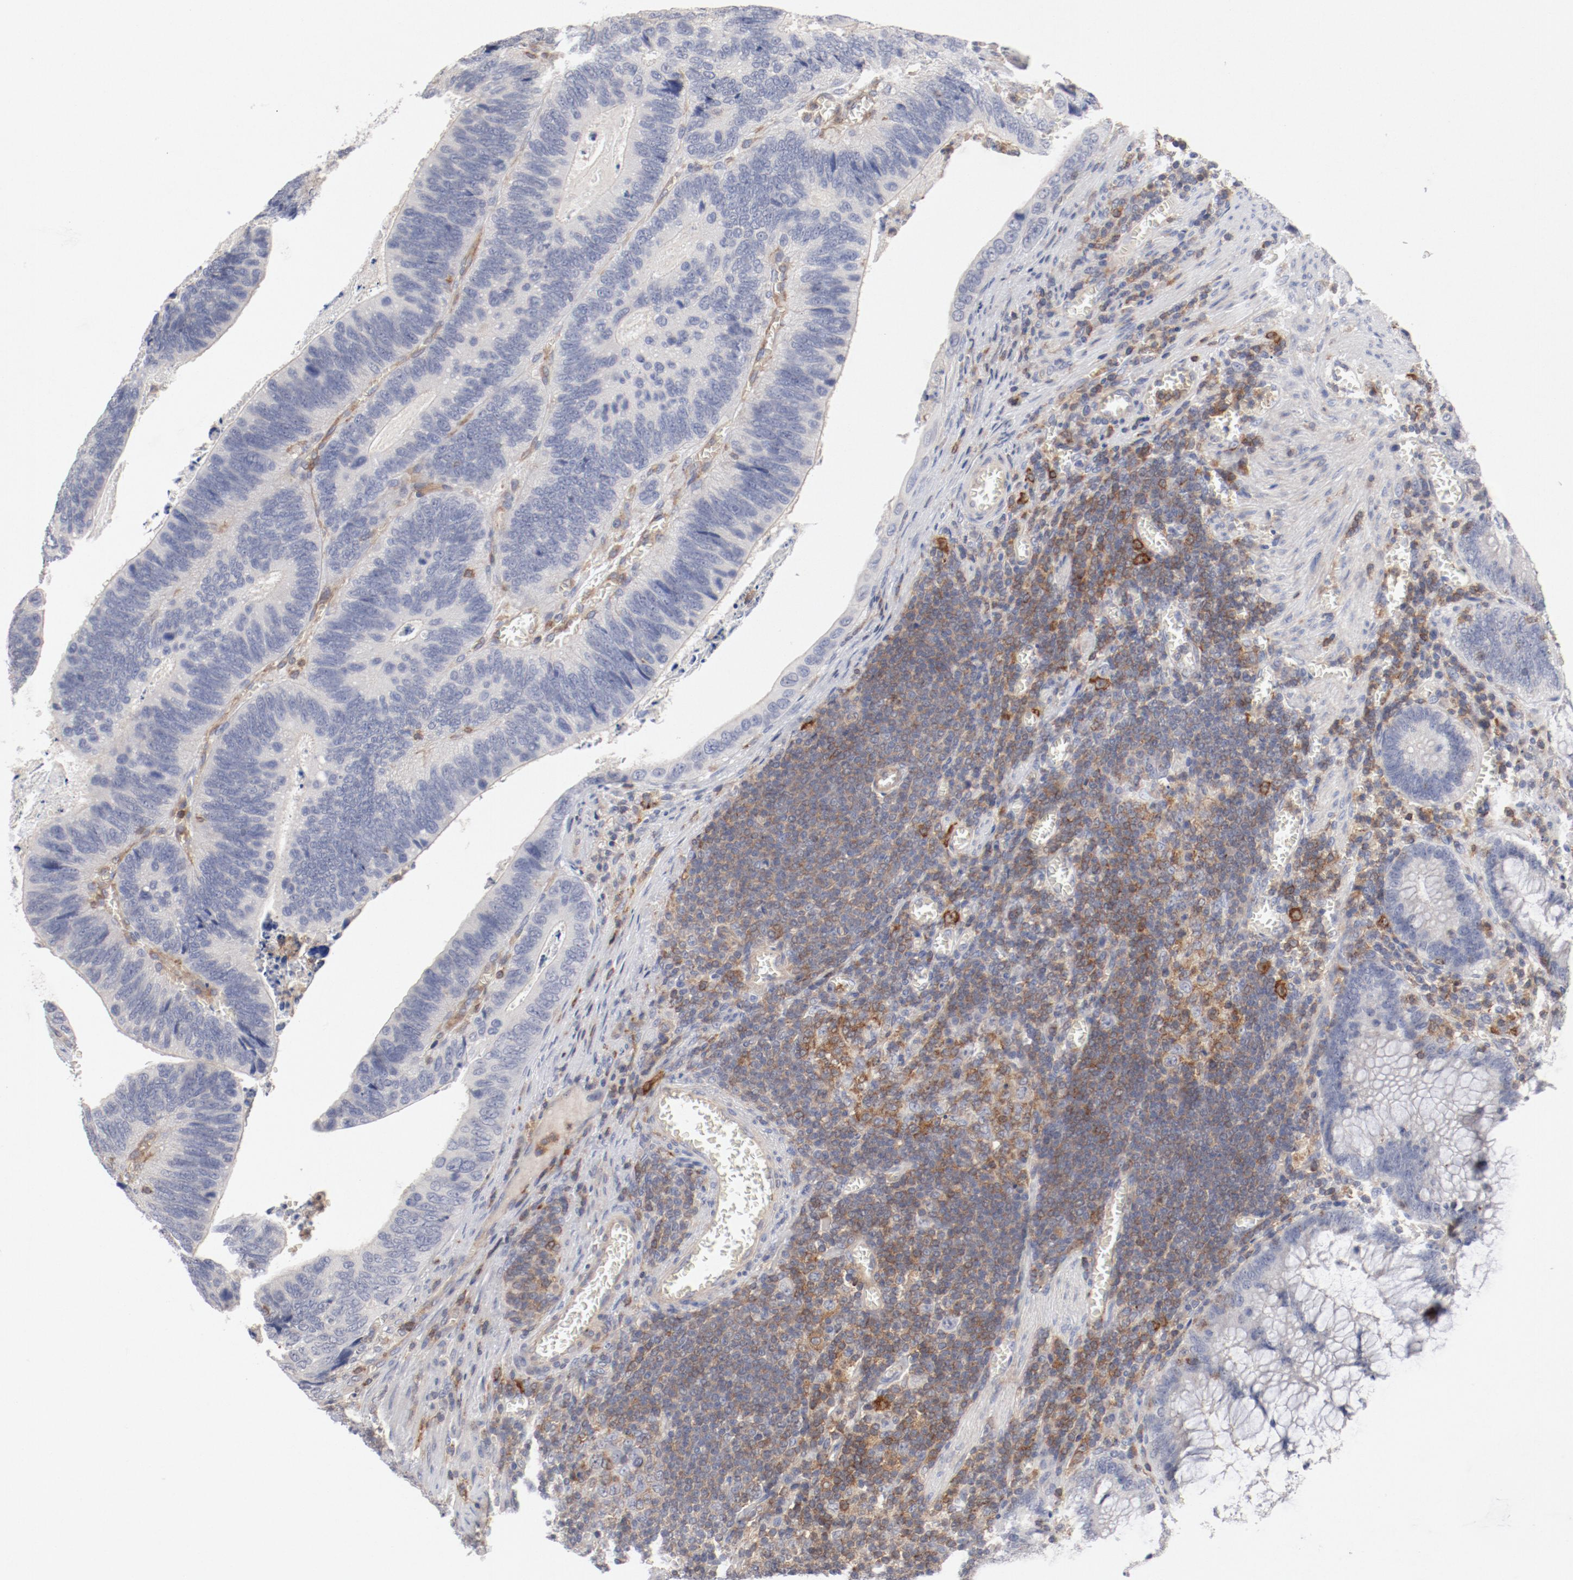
{"staining": {"intensity": "negative", "quantity": "none", "location": "none"}, "tissue": "colorectal cancer", "cell_type": "Tumor cells", "image_type": "cancer", "snomed": [{"axis": "morphology", "description": "Adenocarcinoma, NOS"}, {"axis": "topography", "description": "Colon"}], "caption": "Protein analysis of colorectal cancer shows no significant staining in tumor cells. (DAB IHC visualized using brightfield microscopy, high magnification).", "gene": "CBL", "patient": {"sex": "male", "age": 72}}